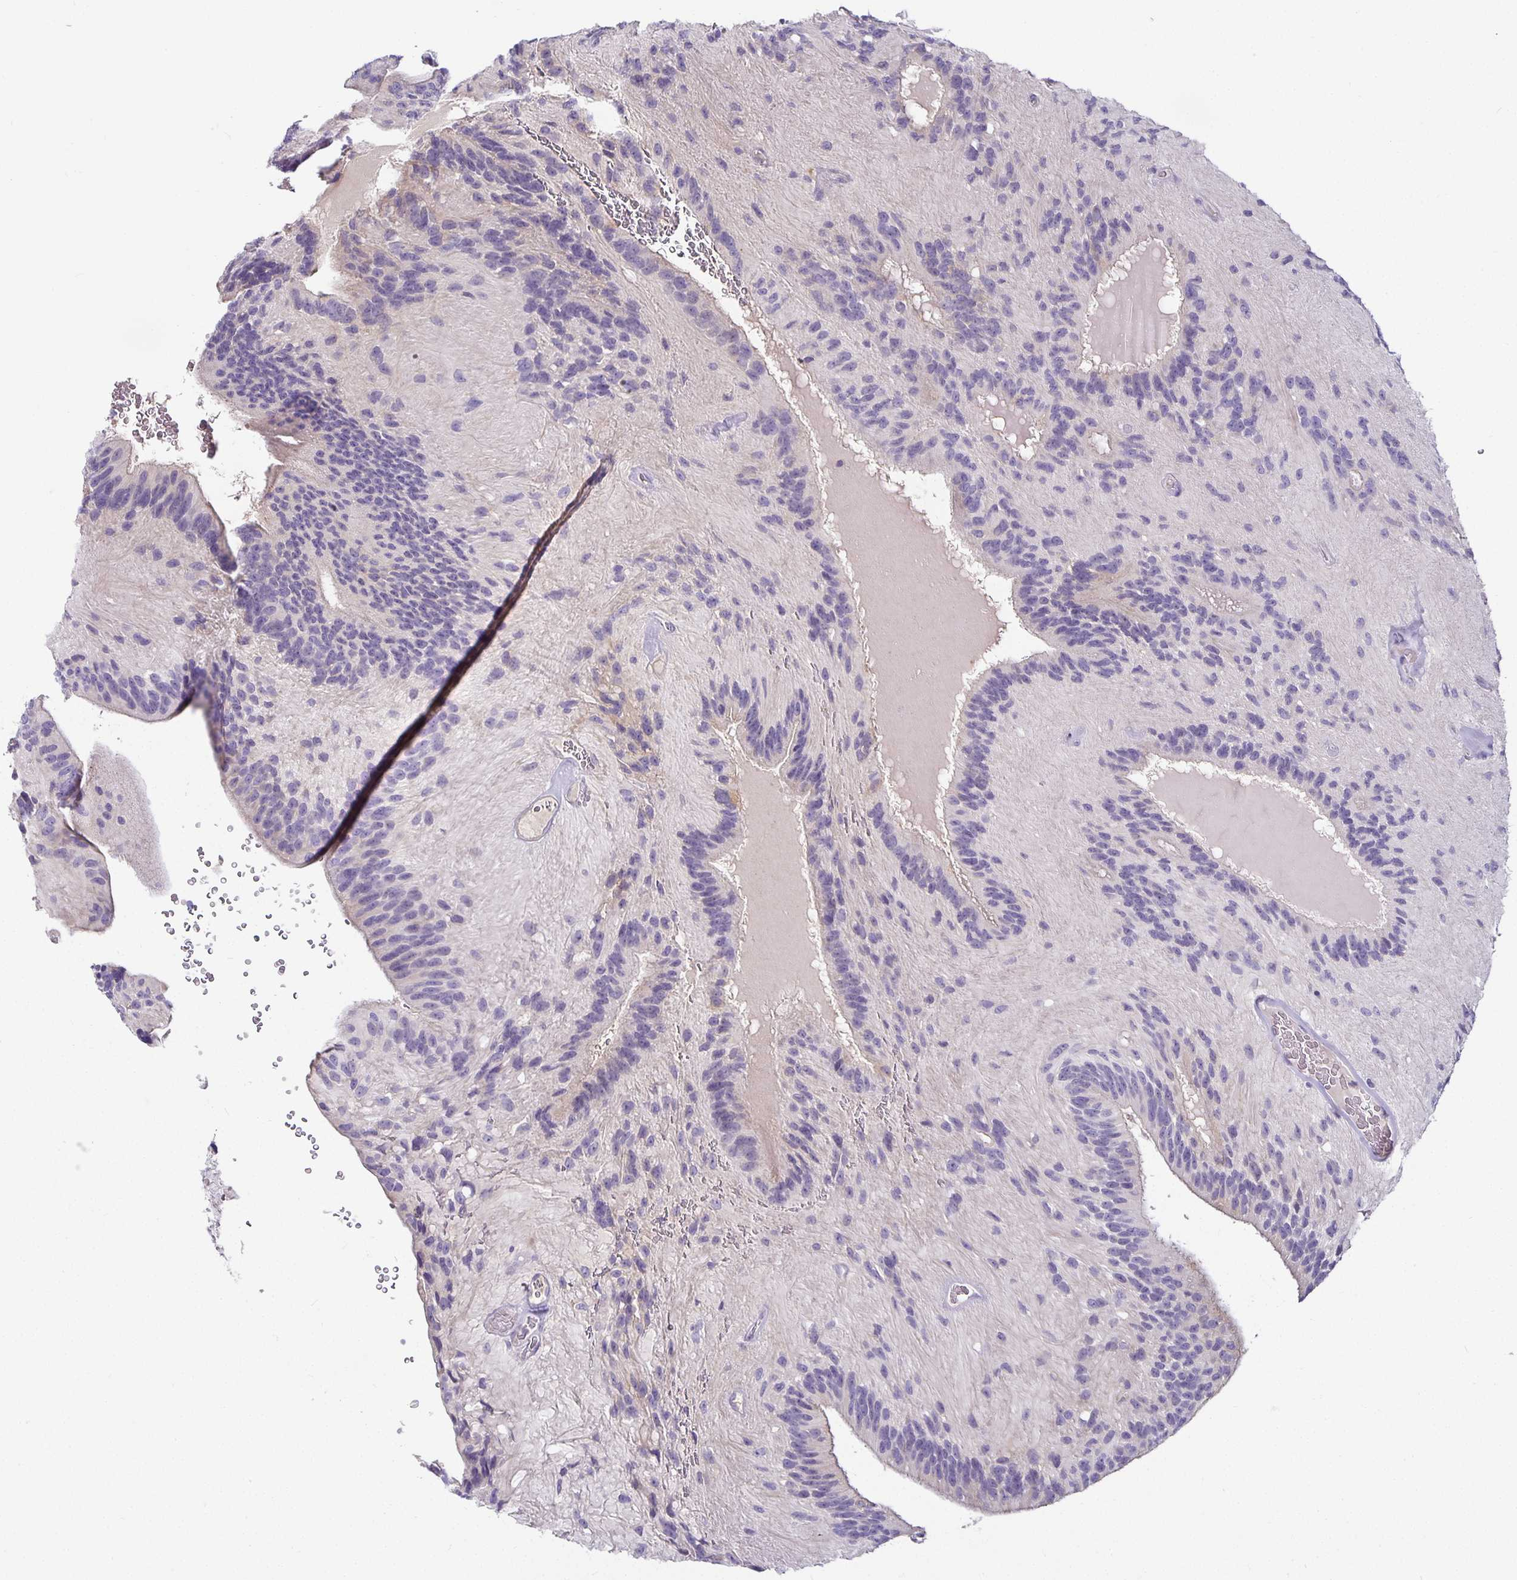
{"staining": {"intensity": "negative", "quantity": "none", "location": "none"}, "tissue": "glioma", "cell_type": "Tumor cells", "image_type": "cancer", "snomed": [{"axis": "morphology", "description": "Glioma, malignant, Low grade"}, {"axis": "topography", "description": "Brain"}], "caption": "A histopathology image of glioma stained for a protein exhibits no brown staining in tumor cells.", "gene": "CA12", "patient": {"sex": "male", "age": 31}}